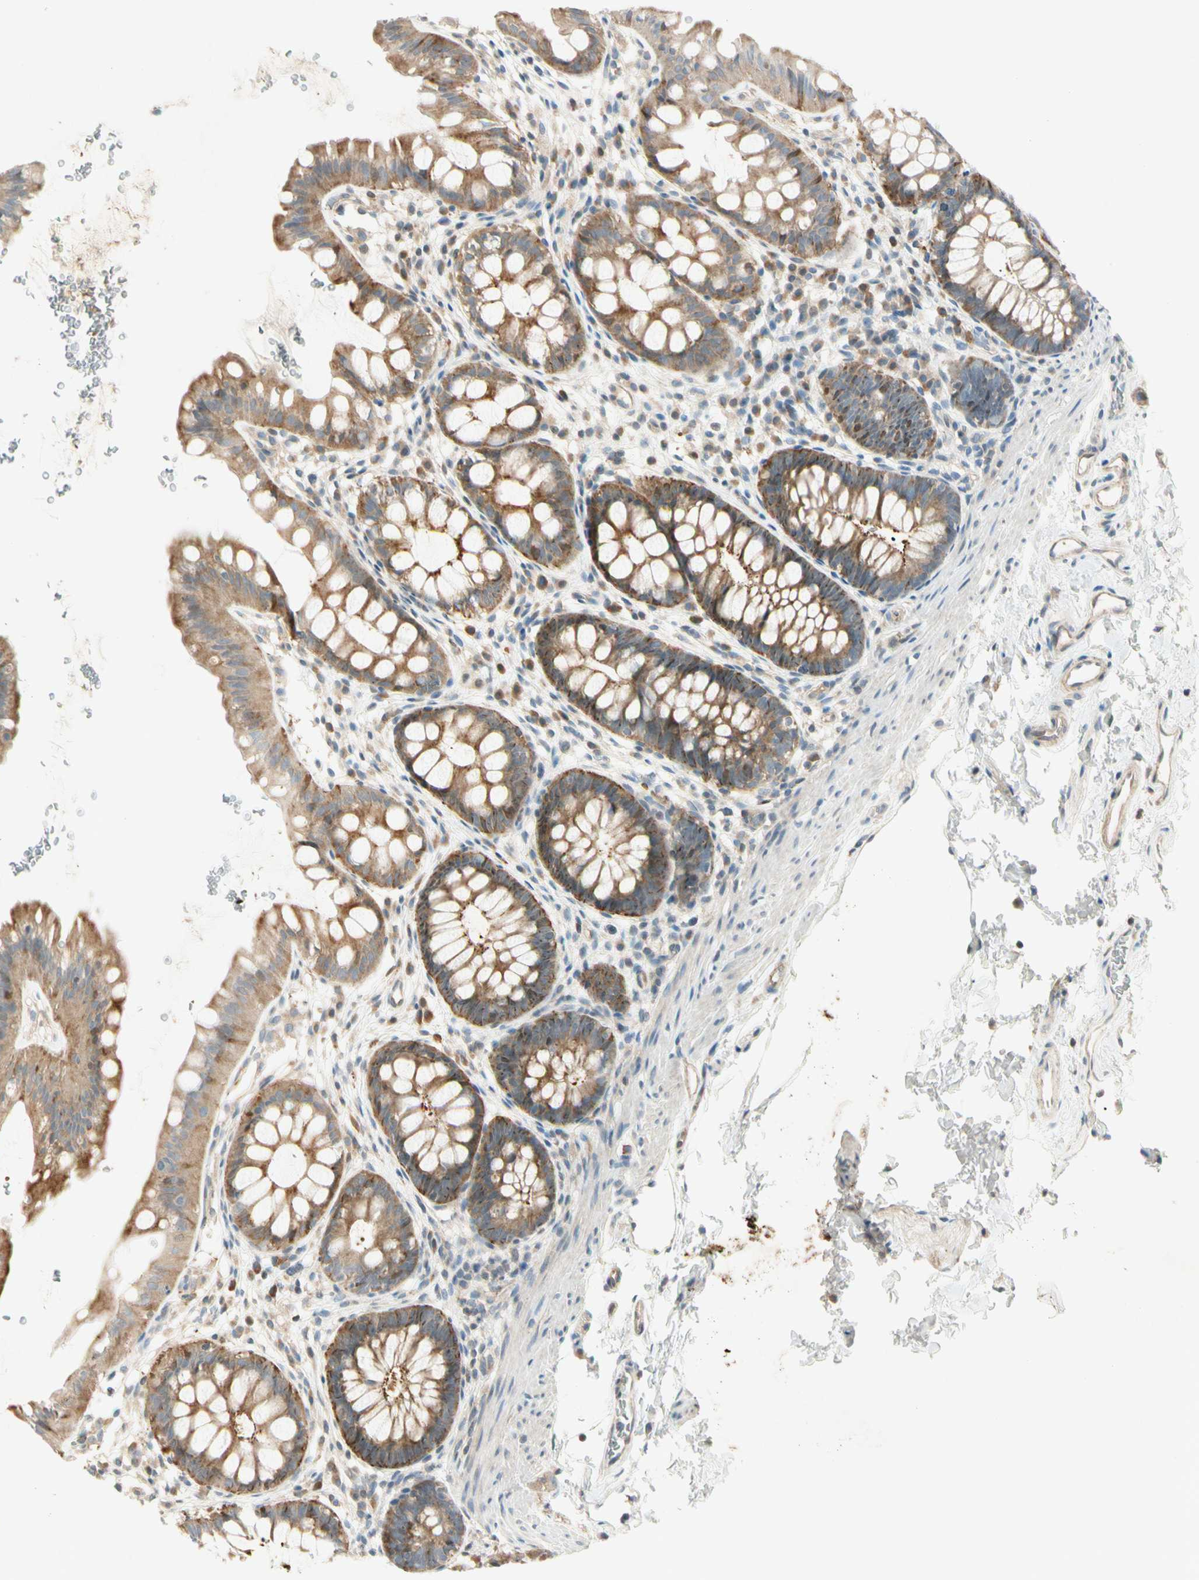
{"staining": {"intensity": "moderate", "quantity": ">75%", "location": "cytoplasmic/membranous"}, "tissue": "rectum", "cell_type": "Glandular cells", "image_type": "normal", "snomed": [{"axis": "morphology", "description": "Normal tissue, NOS"}, {"axis": "topography", "description": "Rectum"}], "caption": "High-magnification brightfield microscopy of benign rectum stained with DAB (brown) and counterstained with hematoxylin (blue). glandular cells exhibit moderate cytoplasmic/membranous positivity is identified in approximately>75% of cells. The staining was performed using DAB to visualize the protein expression in brown, while the nuclei were stained in blue with hematoxylin (Magnification: 20x).", "gene": "CDH6", "patient": {"sex": "female", "age": 24}}